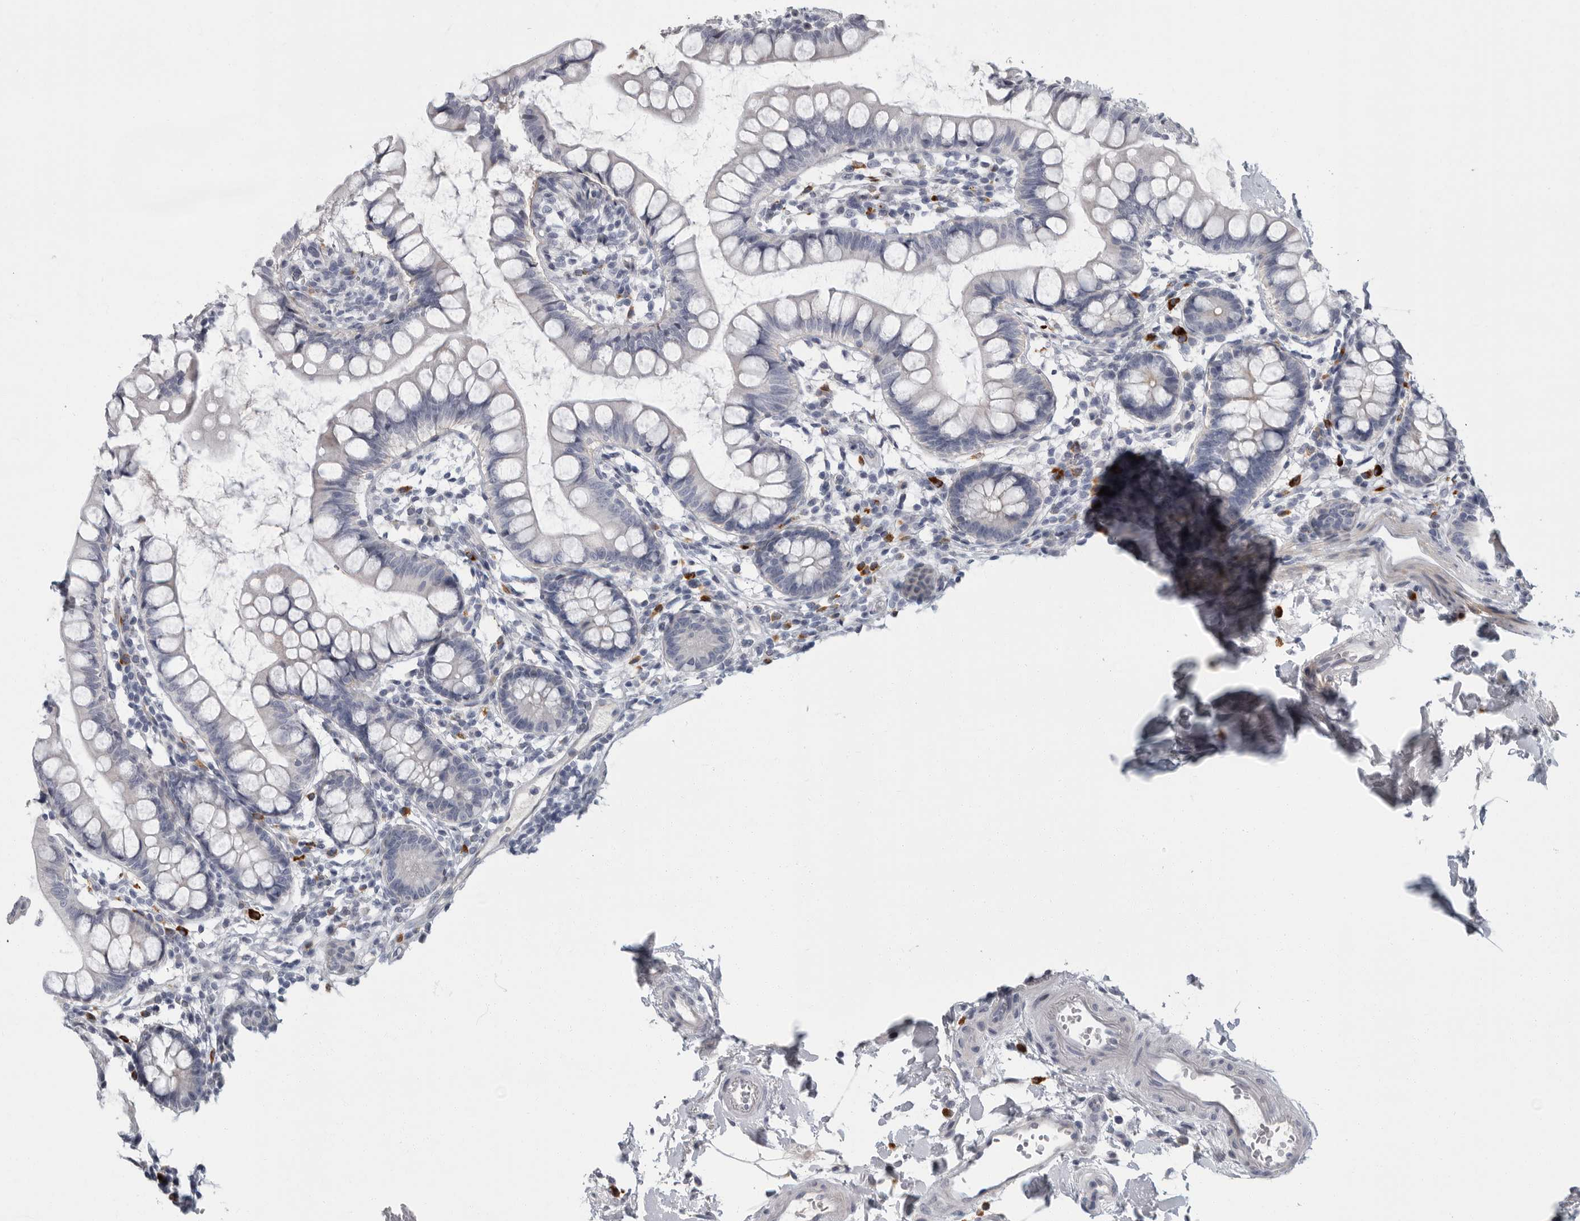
{"staining": {"intensity": "negative", "quantity": "none", "location": "none"}, "tissue": "small intestine", "cell_type": "Glandular cells", "image_type": "normal", "snomed": [{"axis": "morphology", "description": "Normal tissue, NOS"}, {"axis": "topography", "description": "Small intestine"}], "caption": "DAB immunohistochemical staining of unremarkable small intestine displays no significant staining in glandular cells.", "gene": "SLC25A39", "patient": {"sex": "female", "age": 84}}